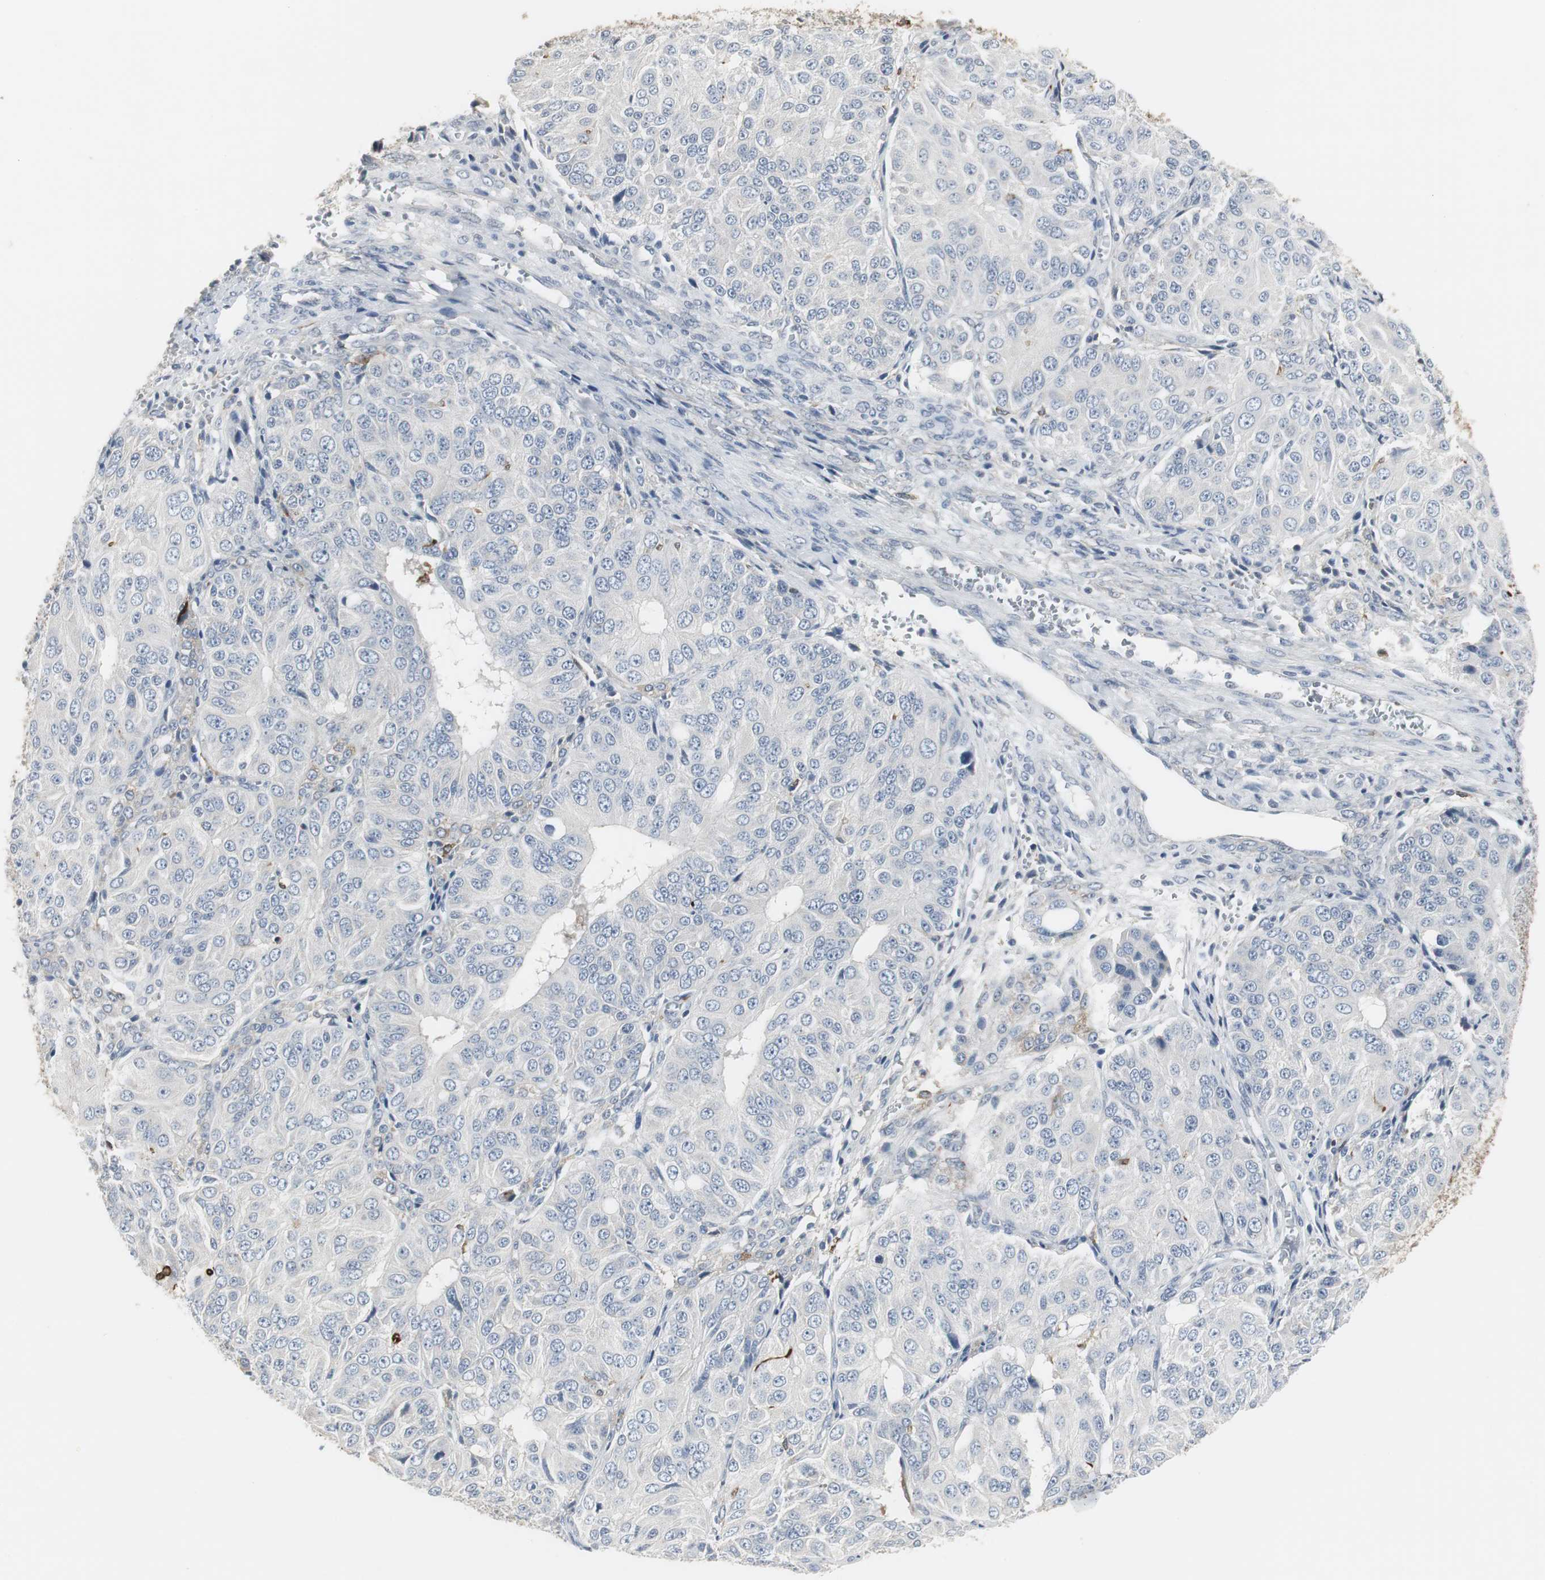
{"staining": {"intensity": "negative", "quantity": "none", "location": "none"}, "tissue": "ovarian cancer", "cell_type": "Tumor cells", "image_type": "cancer", "snomed": [{"axis": "morphology", "description": "Carcinoma, endometroid"}, {"axis": "topography", "description": "Ovary"}], "caption": "Ovarian cancer stained for a protein using IHC exhibits no staining tumor cells.", "gene": "PI15", "patient": {"sex": "female", "age": 51}}